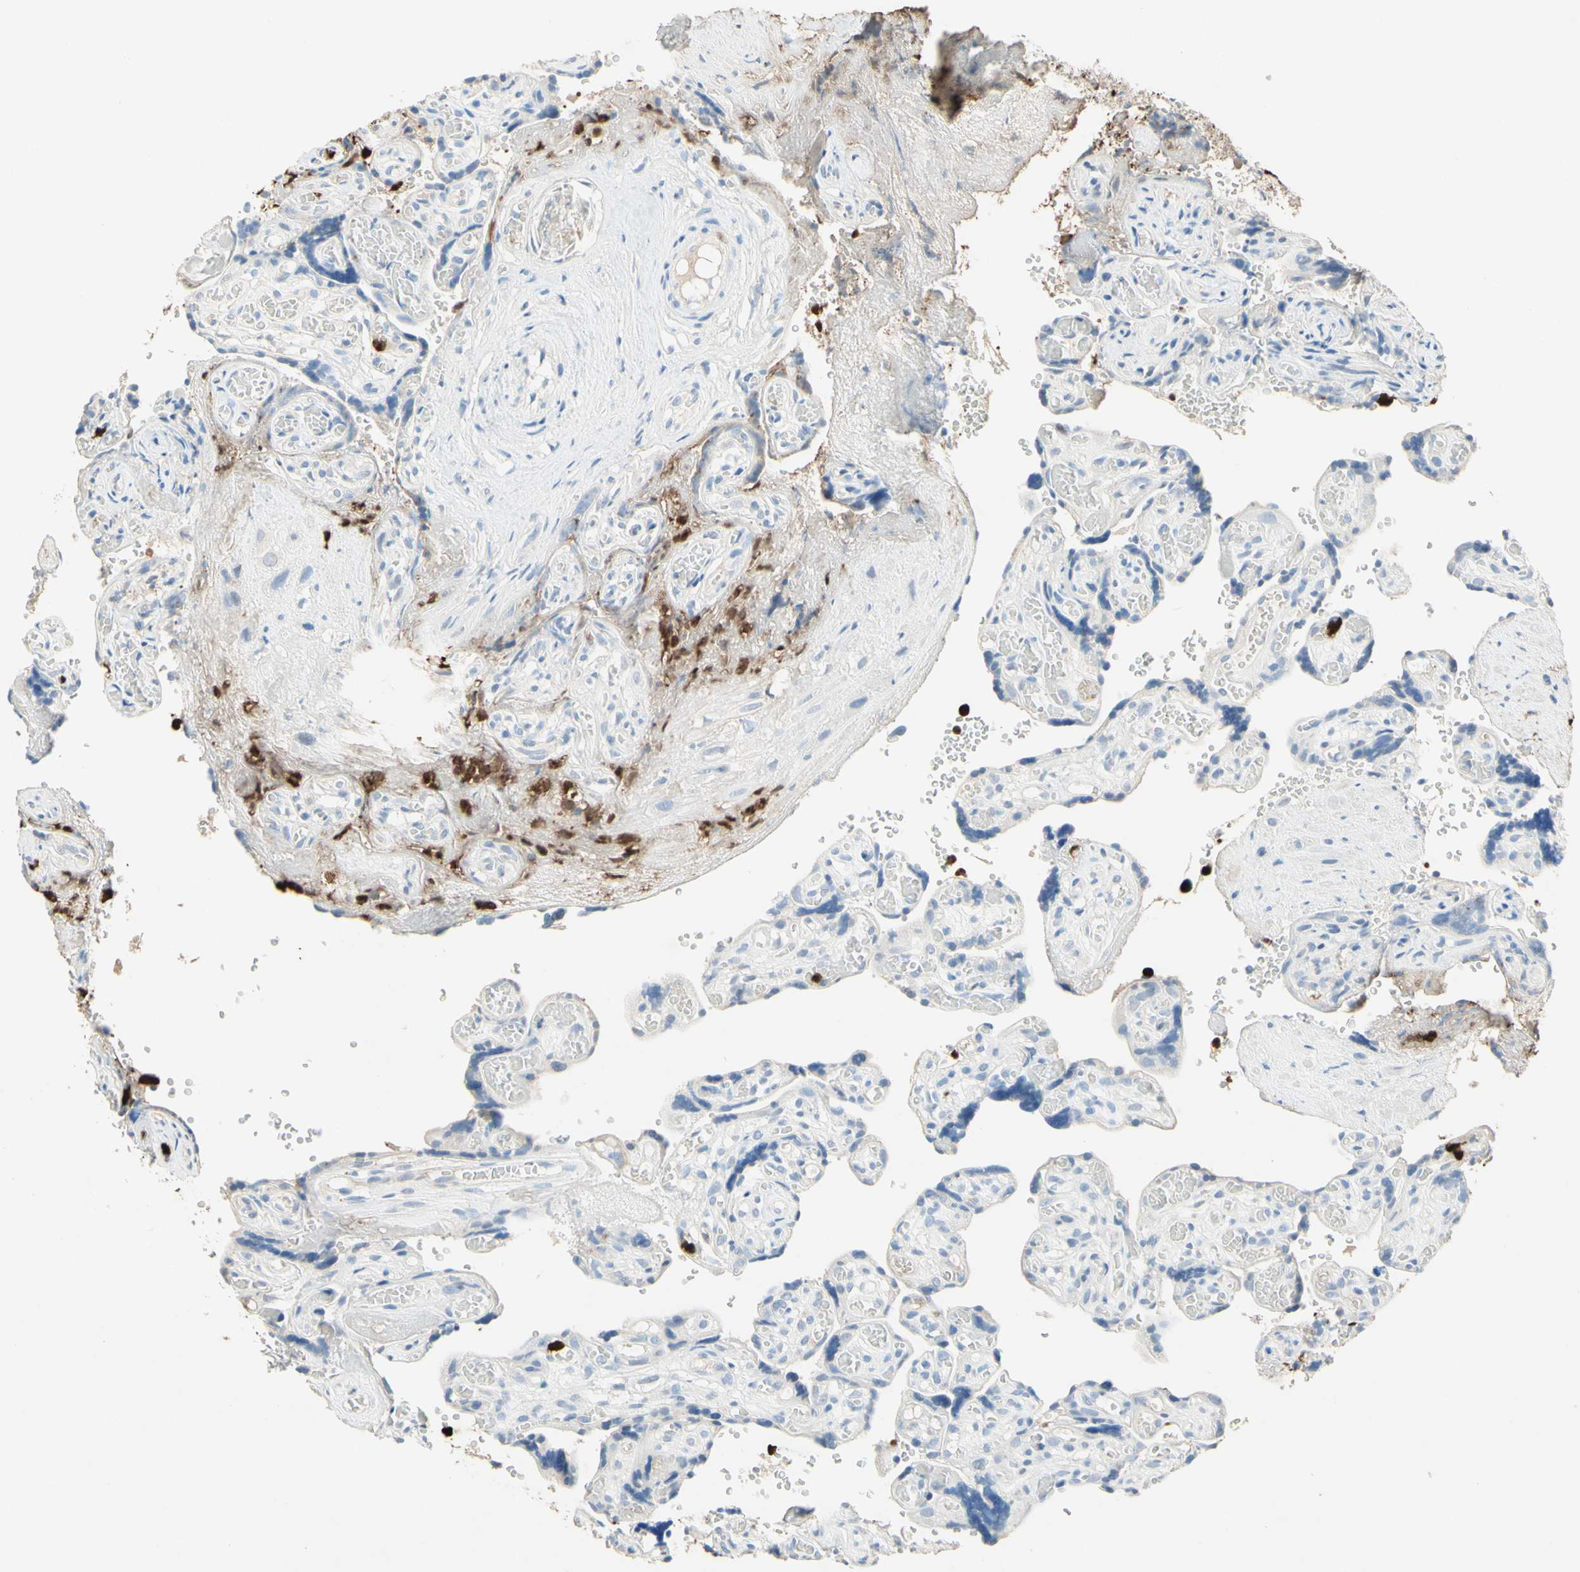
{"staining": {"intensity": "negative", "quantity": "none", "location": "none"}, "tissue": "placenta", "cell_type": "Trophoblastic cells", "image_type": "normal", "snomed": [{"axis": "morphology", "description": "Normal tissue, NOS"}, {"axis": "topography", "description": "Placenta"}], "caption": "High magnification brightfield microscopy of normal placenta stained with DAB (3,3'-diaminobenzidine) (brown) and counterstained with hematoxylin (blue): trophoblastic cells show no significant expression.", "gene": "NFKBIZ", "patient": {"sex": "female", "age": 30}}